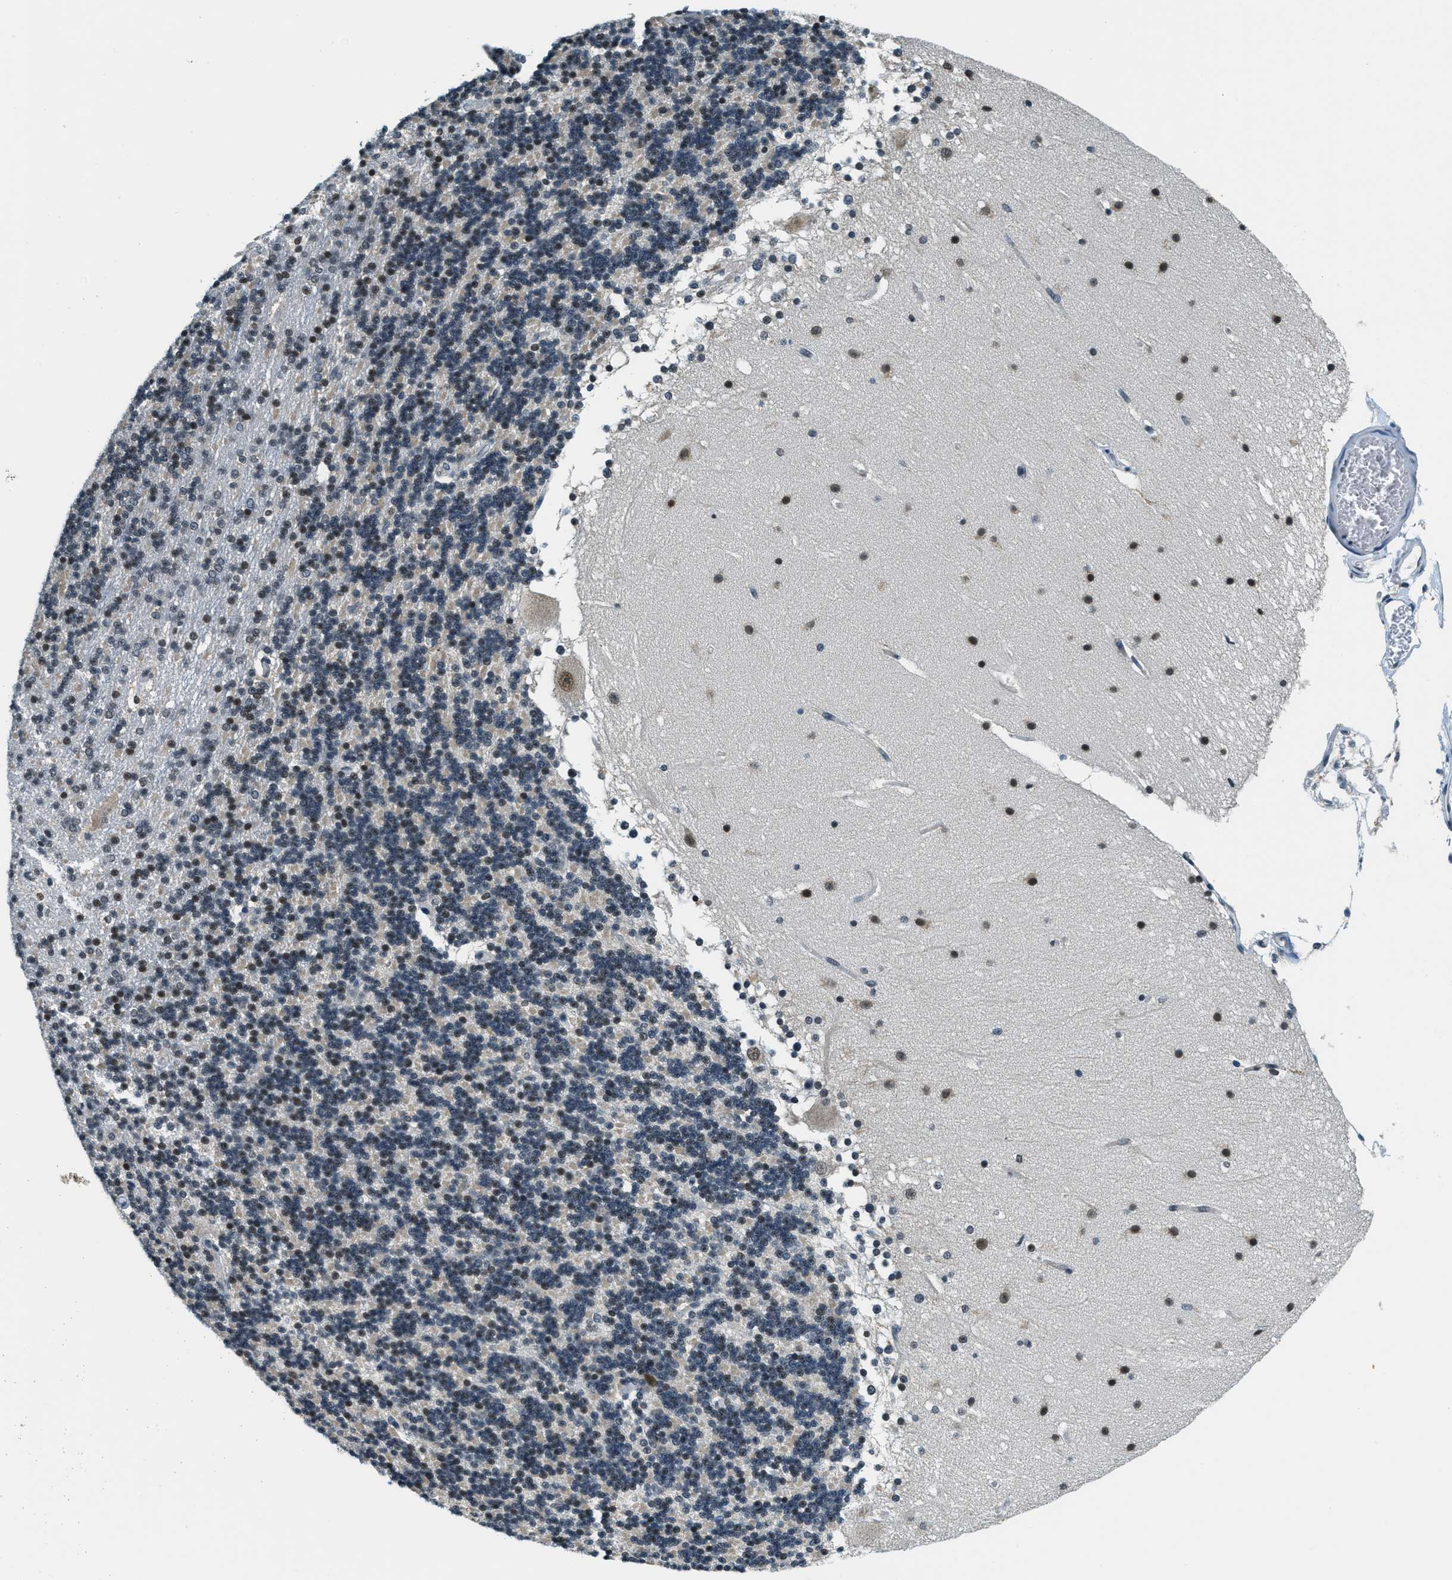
{"staining": {"intensity": "moderate", "quantity": "<25%", "location": "nuclear"}, "tissue": "cerebellum", "cell_type": "Cells in granular layer", "image_type": "normal", "snomed": [{"axis": "morphology", "description": "Normal tissue, NOS"}, {"axis": "topography", "description": "Cerebellum"}], "caption": "Protein staining shows moderate nuclear expression in approximately <25% of cells in granular layer in benign cerebellum.", "gene": "RAB11FIP1", "patient": {"sex": "female", "age": 19}}